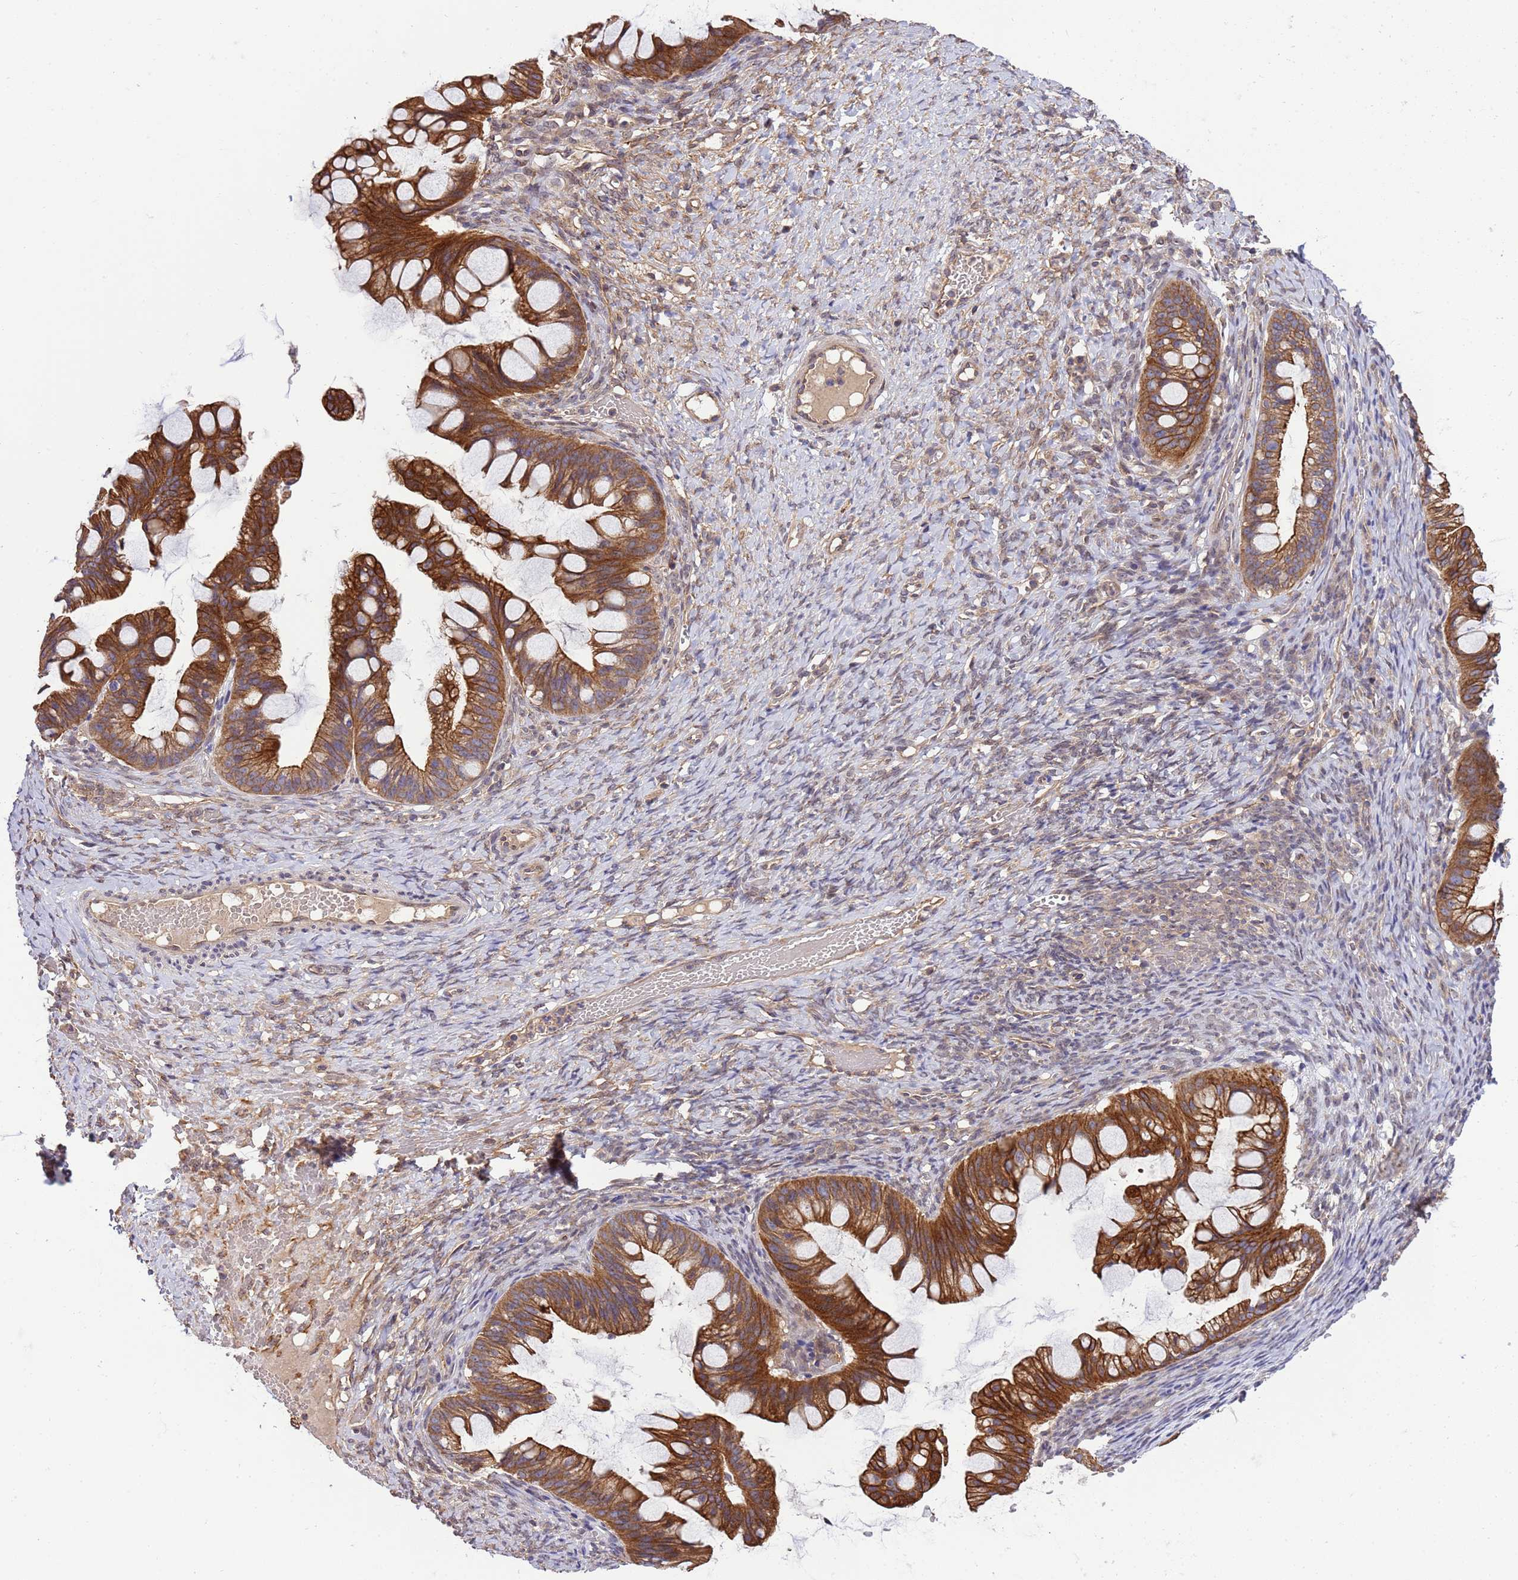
{"staining": {"intensity": "strong", "quantity": ">75%", "location": "cytoplasmic/membranous"}, "tissue": "ovarian cancer", "cell_type": "Tumor cells", "image_type": "cancer", "snomed": [{"axis": "morphology", "description": "Cystadenocarcinoma, mucinous, NOS"}, {"axis": "topography", "description": "Ovary"}], "caption": "This image demonstrates immunohistochemistry (IHC) staining of ovarian cancer (mucinous cystadenocarcinoma), with high strong cytoplasmic/membranous staining in approximately >75% of tumor cells.", "gene": "SMCO3", "patient": {"sex": "female", "age": 73}}